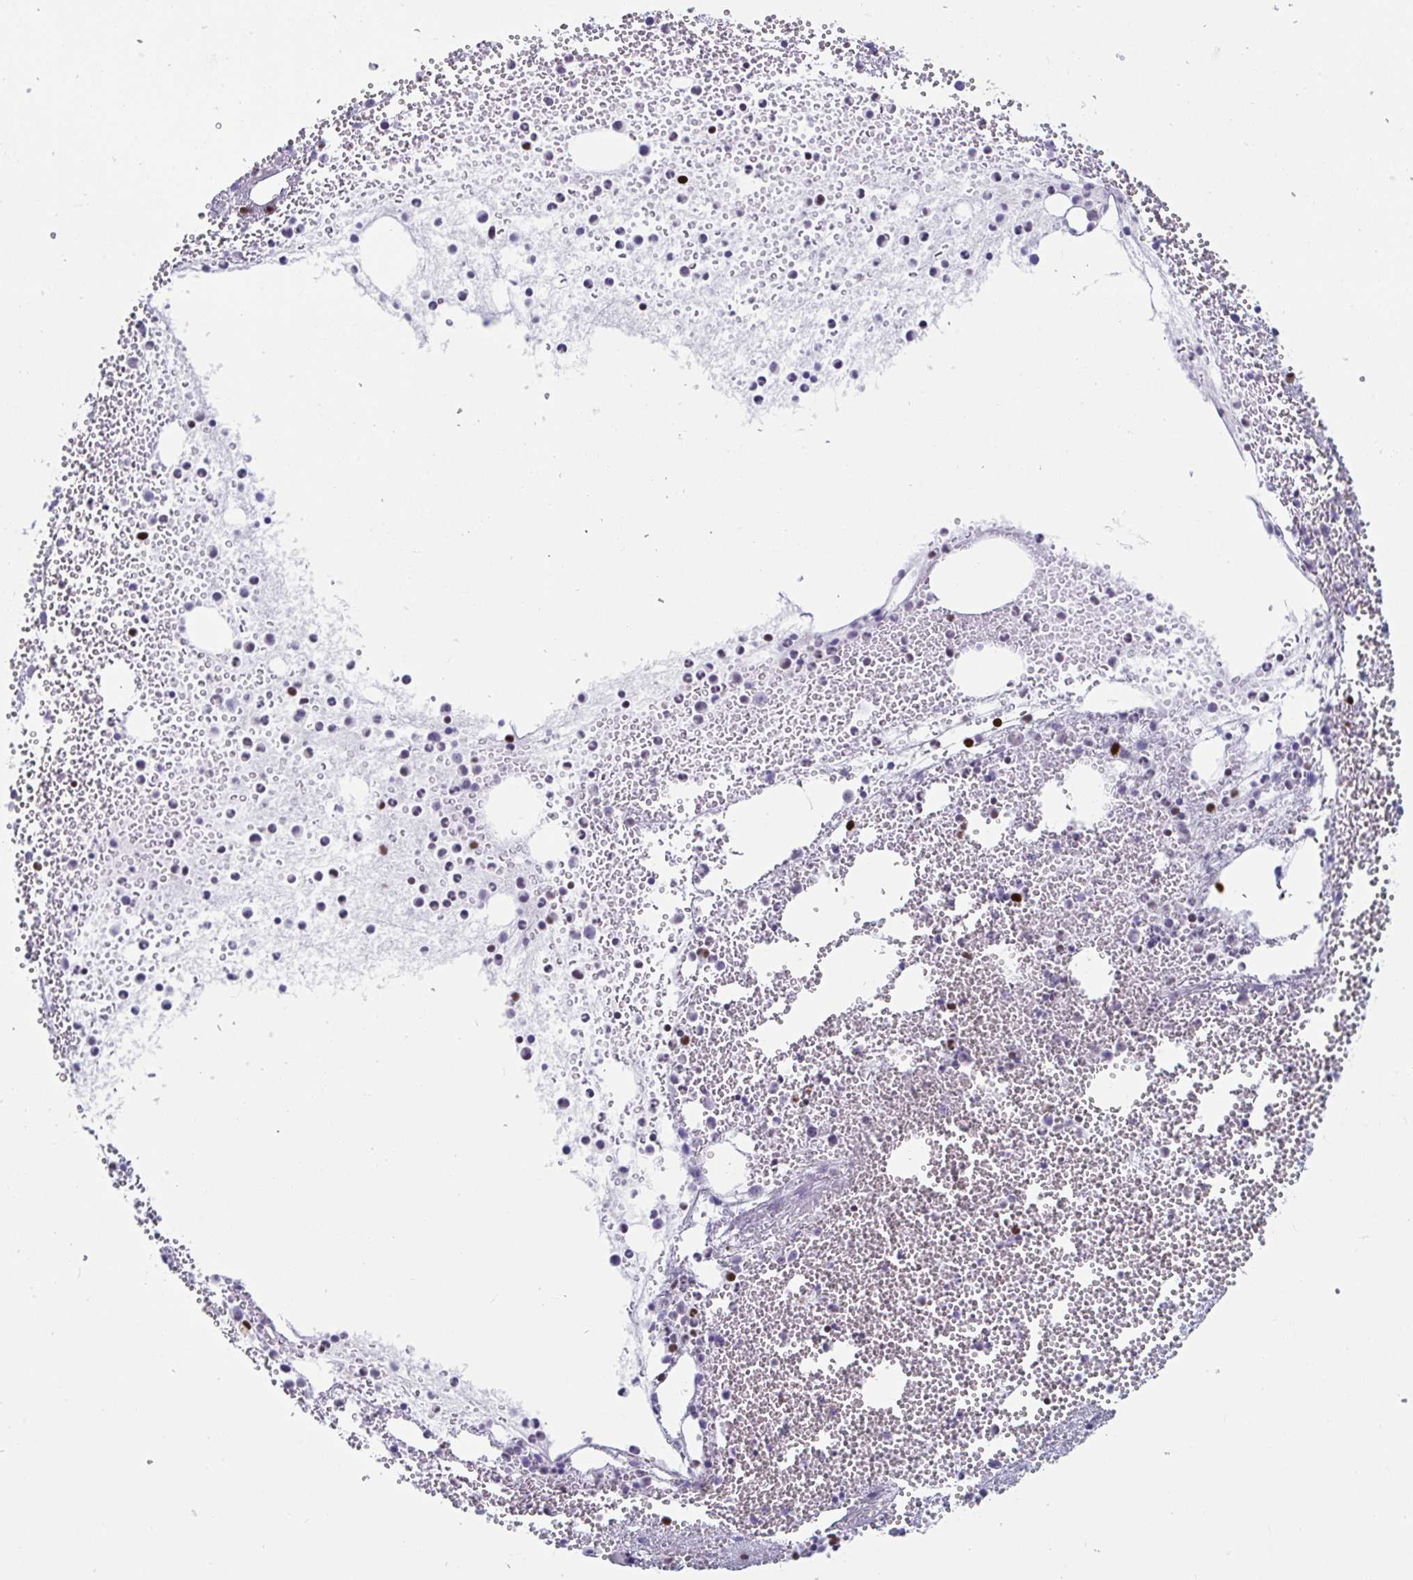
{"staining": {"intensity": "moderate", "quantity": "<25%", "location": "nuclear"}, "tissue": "bone marrow", "cell_type": "Hematopoietic cells", "image_type": "normal", "snomed": [{"axis": "morphology", "description": "Normal tissue, NOS"}, {"axis": "topography", "description": "Bone marrow"}], "caption": "IHC of unremarkable human bone marrow displays low levels of moderate nuclear staining in approximately <25% of hematopoietic cells.", "gene": "ZNF586", "patient": {"sex": "female", "age": 57}}